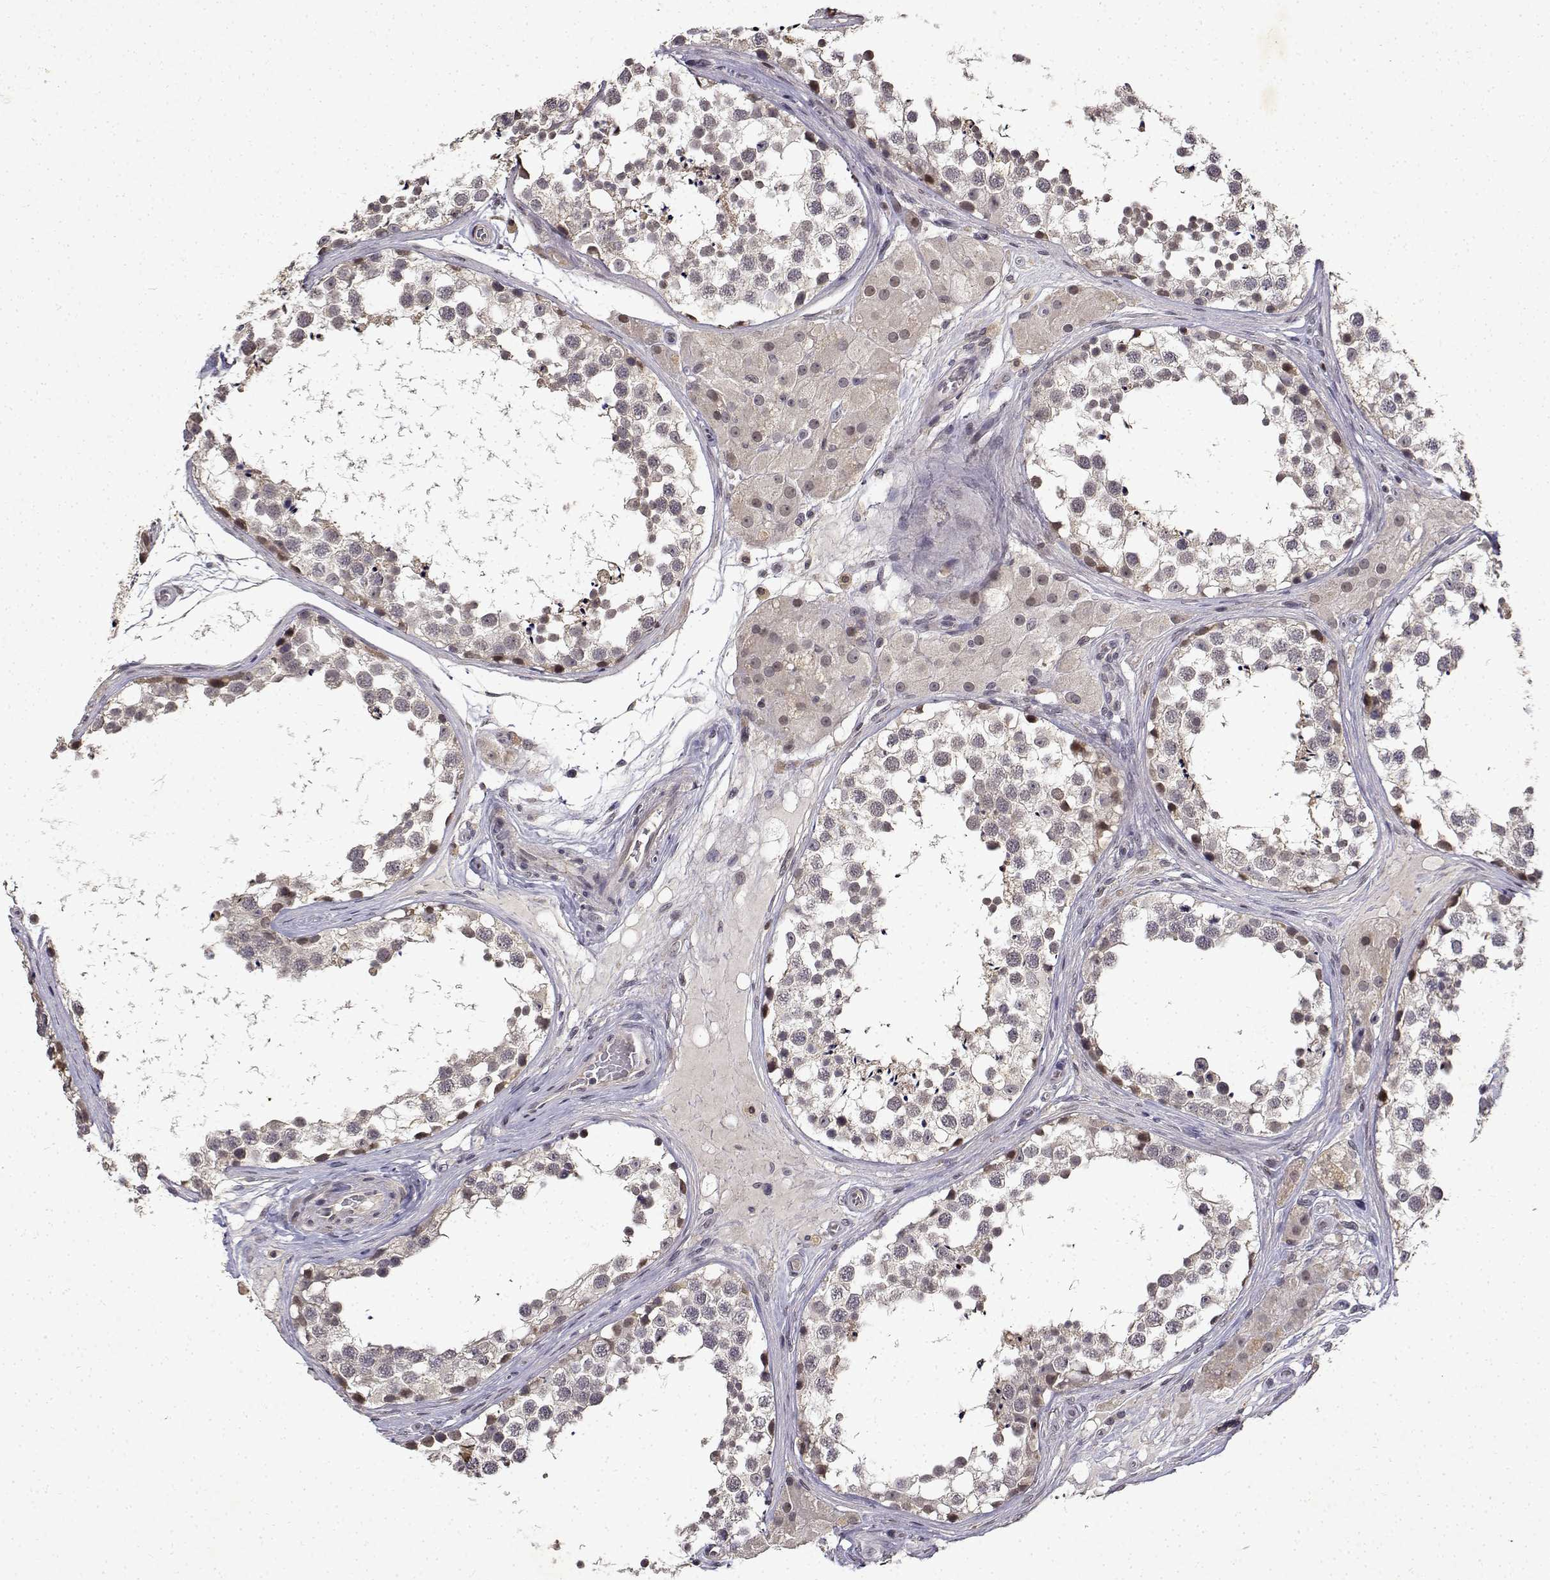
{"staining": {"intensity": "weak", "quantity": "<25%", "location": "cytoplasmic/membranous"}, "tissue": "testis", "cell_type": "Cells in seminiferous ducts", "image_type": "normal", "snomed": [{"axis": "morphology", "description": "Normal tissue, NOS"}, {"axis": "morphology", "description": "Seminoma, NOS"}, {"axis": "topography", "description": "Testis"}], "caption": "This is an IHC histopathology image of normal human testis. There is no expression in cells in seminiferous ducts.", "gene": "BDNF", "patient": {"sex": "male", "age": 65}}